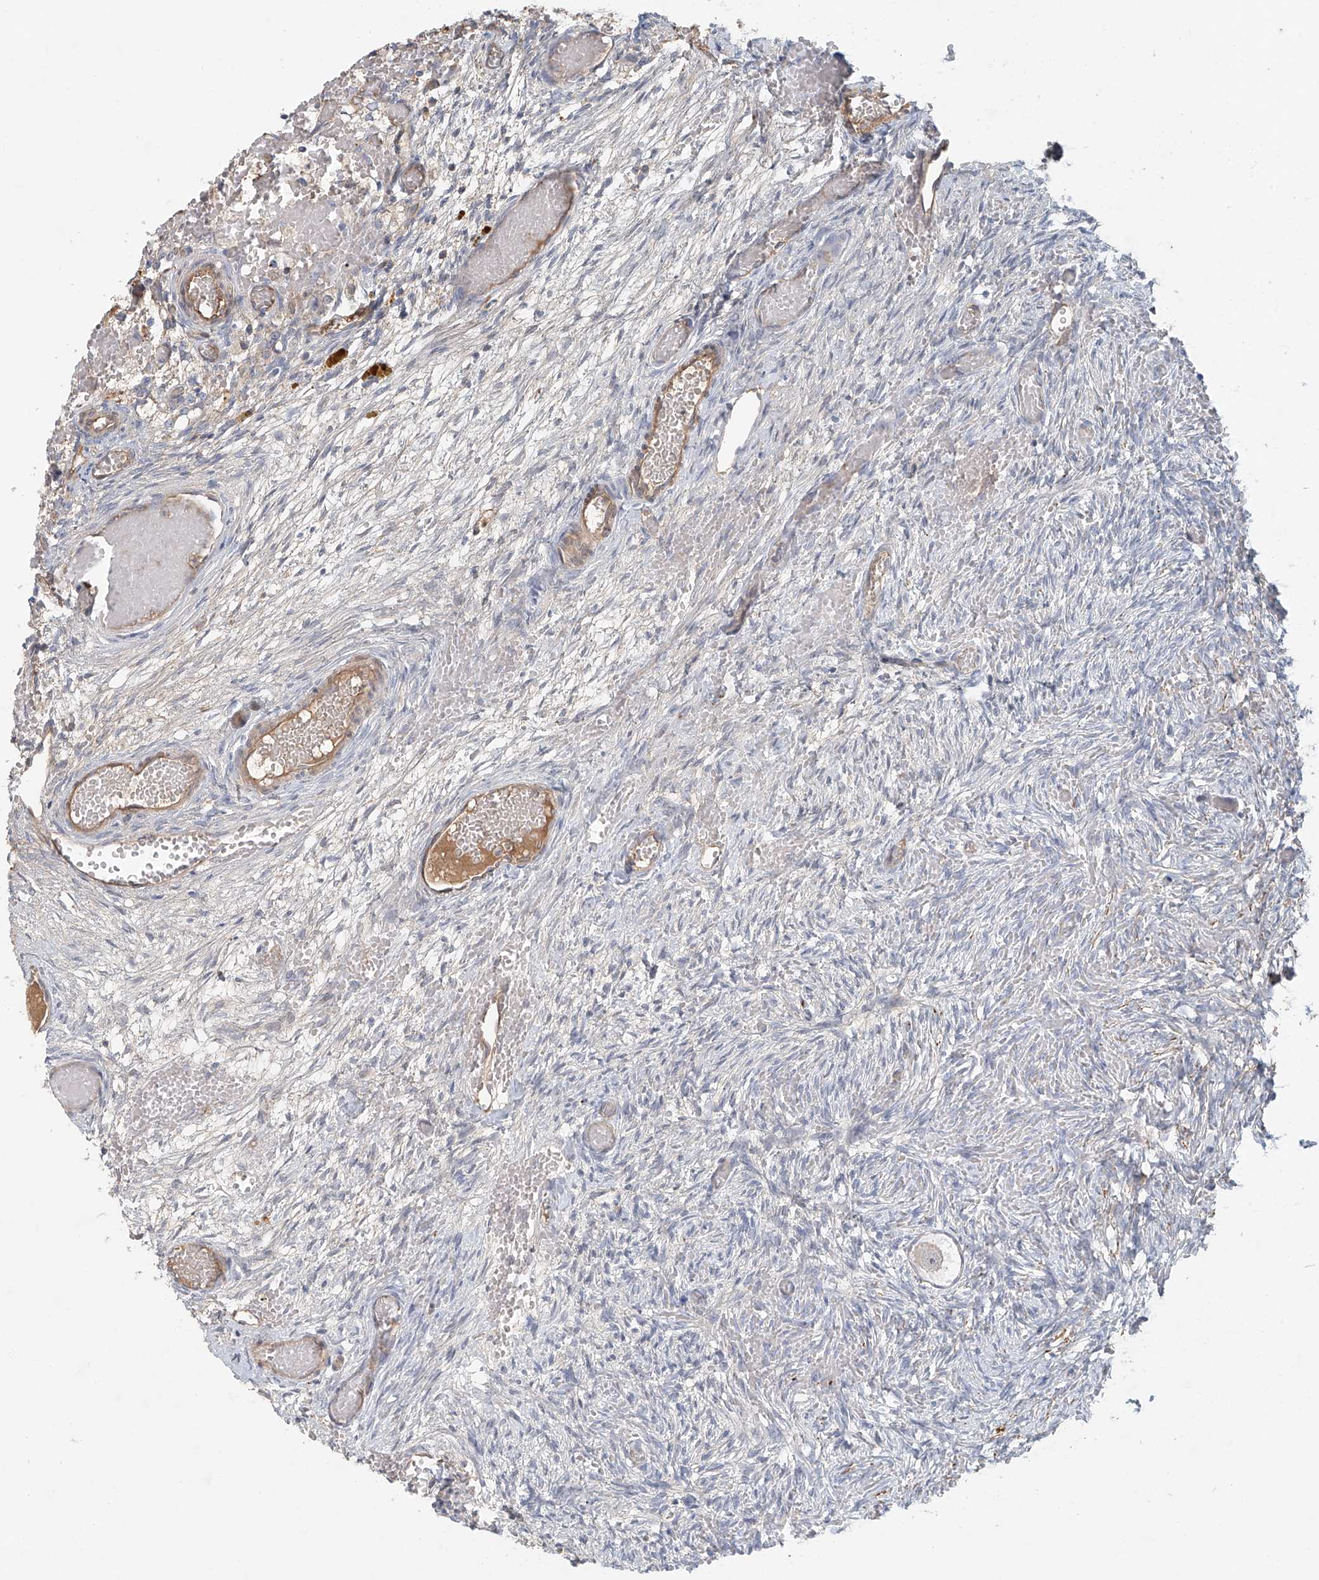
{"staining": {"intensity": "negative", "quantity": "none", "location": "none"}, "tissue": "ovary", "cell_type": "Follicle cells", "image_type": "normal", "snomed": [{"axis": "morphology", "description": "Adenocarcinoma, NOS"}, {"axis": "topography", "description": "Endometrium"}], "caption": "A high-resolution photomicrograph shows IHC staining of unremarkable ovary, which displays no significant expression in follicle cells. Nuclei are stained in blue.", "gene": "FRYL", "patient": {"sex": "female", "age": 32}}